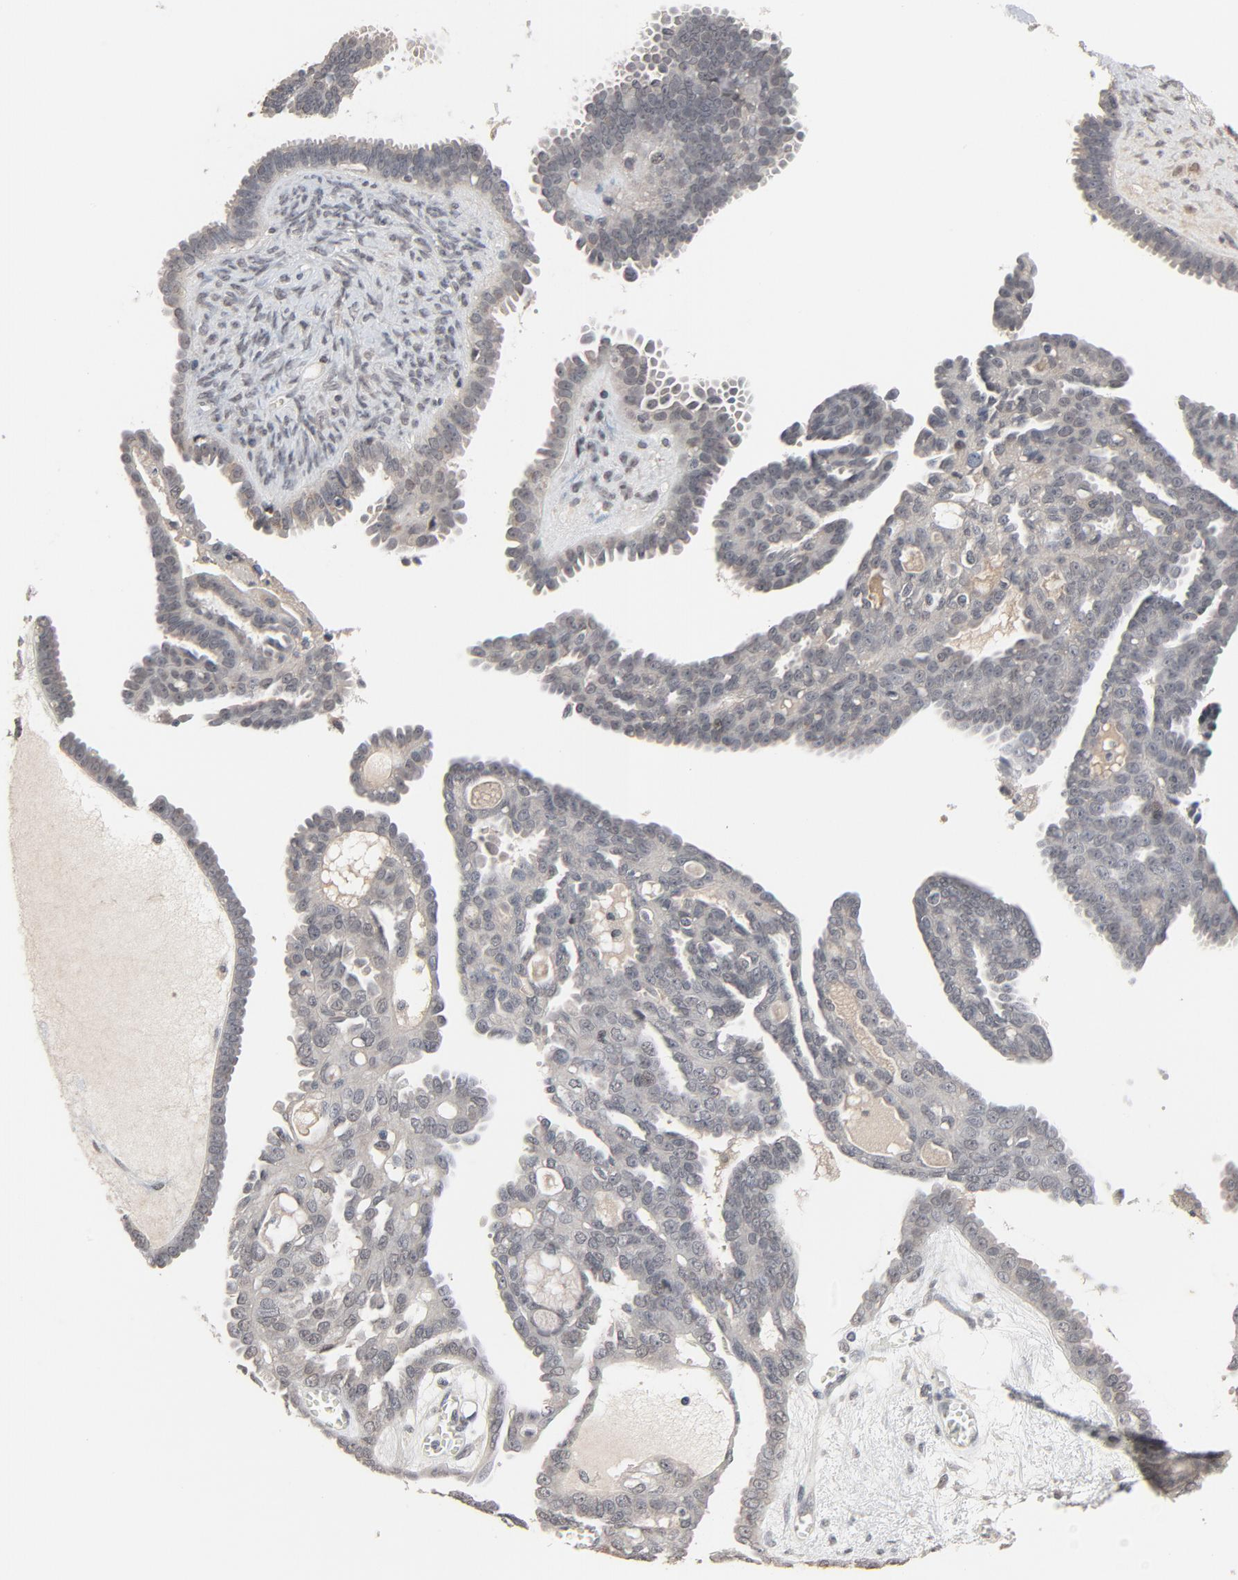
{"staining": {"intensity": "negative", "quantity": "none", "location": "none"}, "tissue": "ovarian cancer", "cell_type": "Tumor cells", "image_type": "cancer", "snomed": [{"axis": "morphology", "description": "Cystadenocarcinoma, serous, NOS"}, {"axis": "topography", "description": "Ovary"}], "caption": "A high-resolution micrograph shows IHC staining of serous cystadenocarcinoma (ovarian), which demonstrates no significant positivity in tumor cells.", "gene": "MT3", "patient": {"sex": "female", "age": 71}}